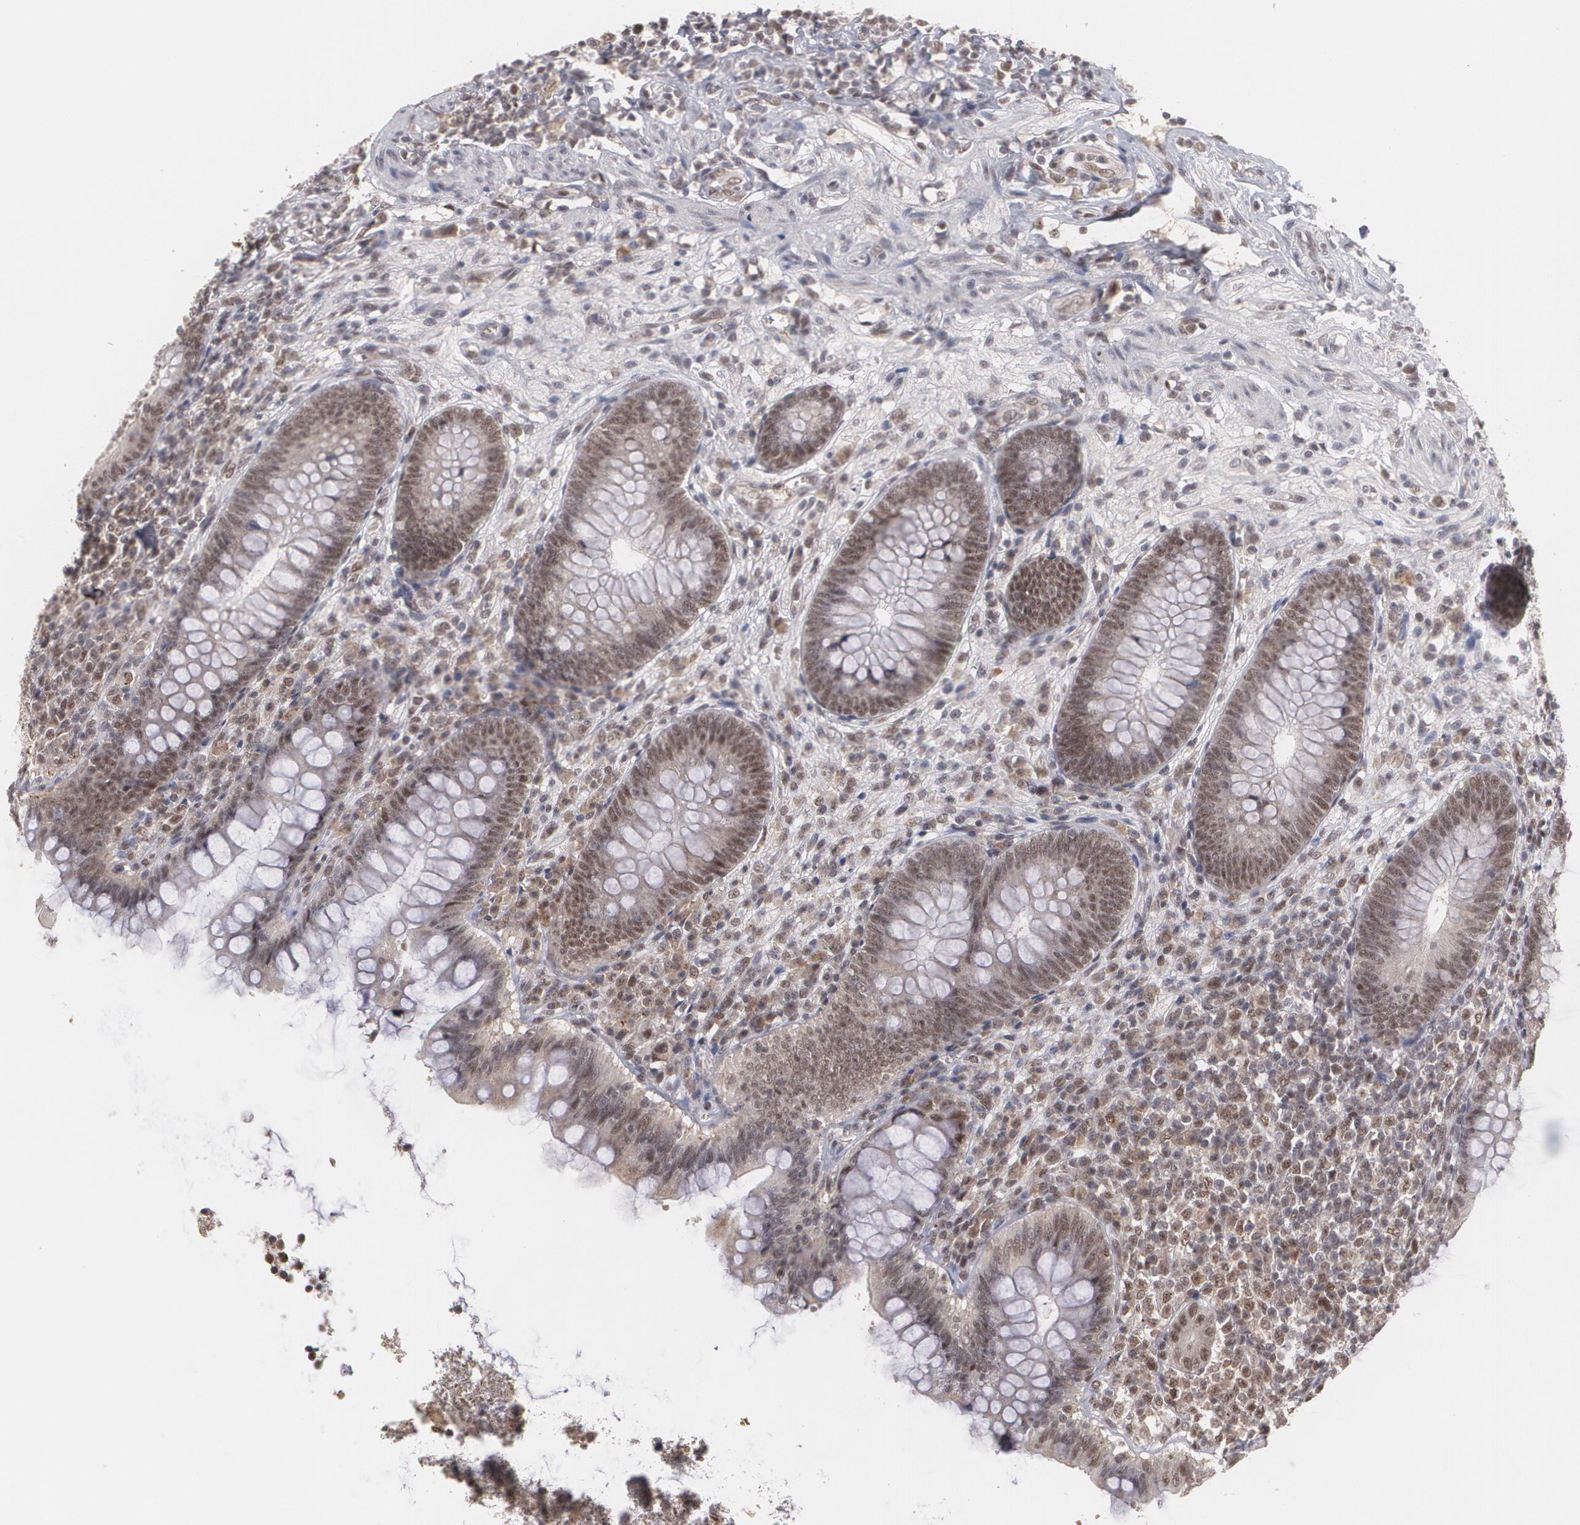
{"staining": {"intensity": "moderate", "quantity": ">75%", "location": "nuclear"}, "tissue": "appendix", "cell_type": "Glandular cells", "image_type": "normal", "snomed": [{"axis": "morphology", "description": "Normal tissue, NOS"}, {"axis": "topography", "description": "Appendix"}], "caption": "A brown stain highlights moderate nuclear expression of a protein in glandular cells of benign human appendix. The staining was performed using DAB to visualize the protein expression in brown, while the nuclei were stained in blue with hematoxylin (Magnification: 20x).", "gene": "INTS6L", "patient": {"sex": "female", "age": 66}}